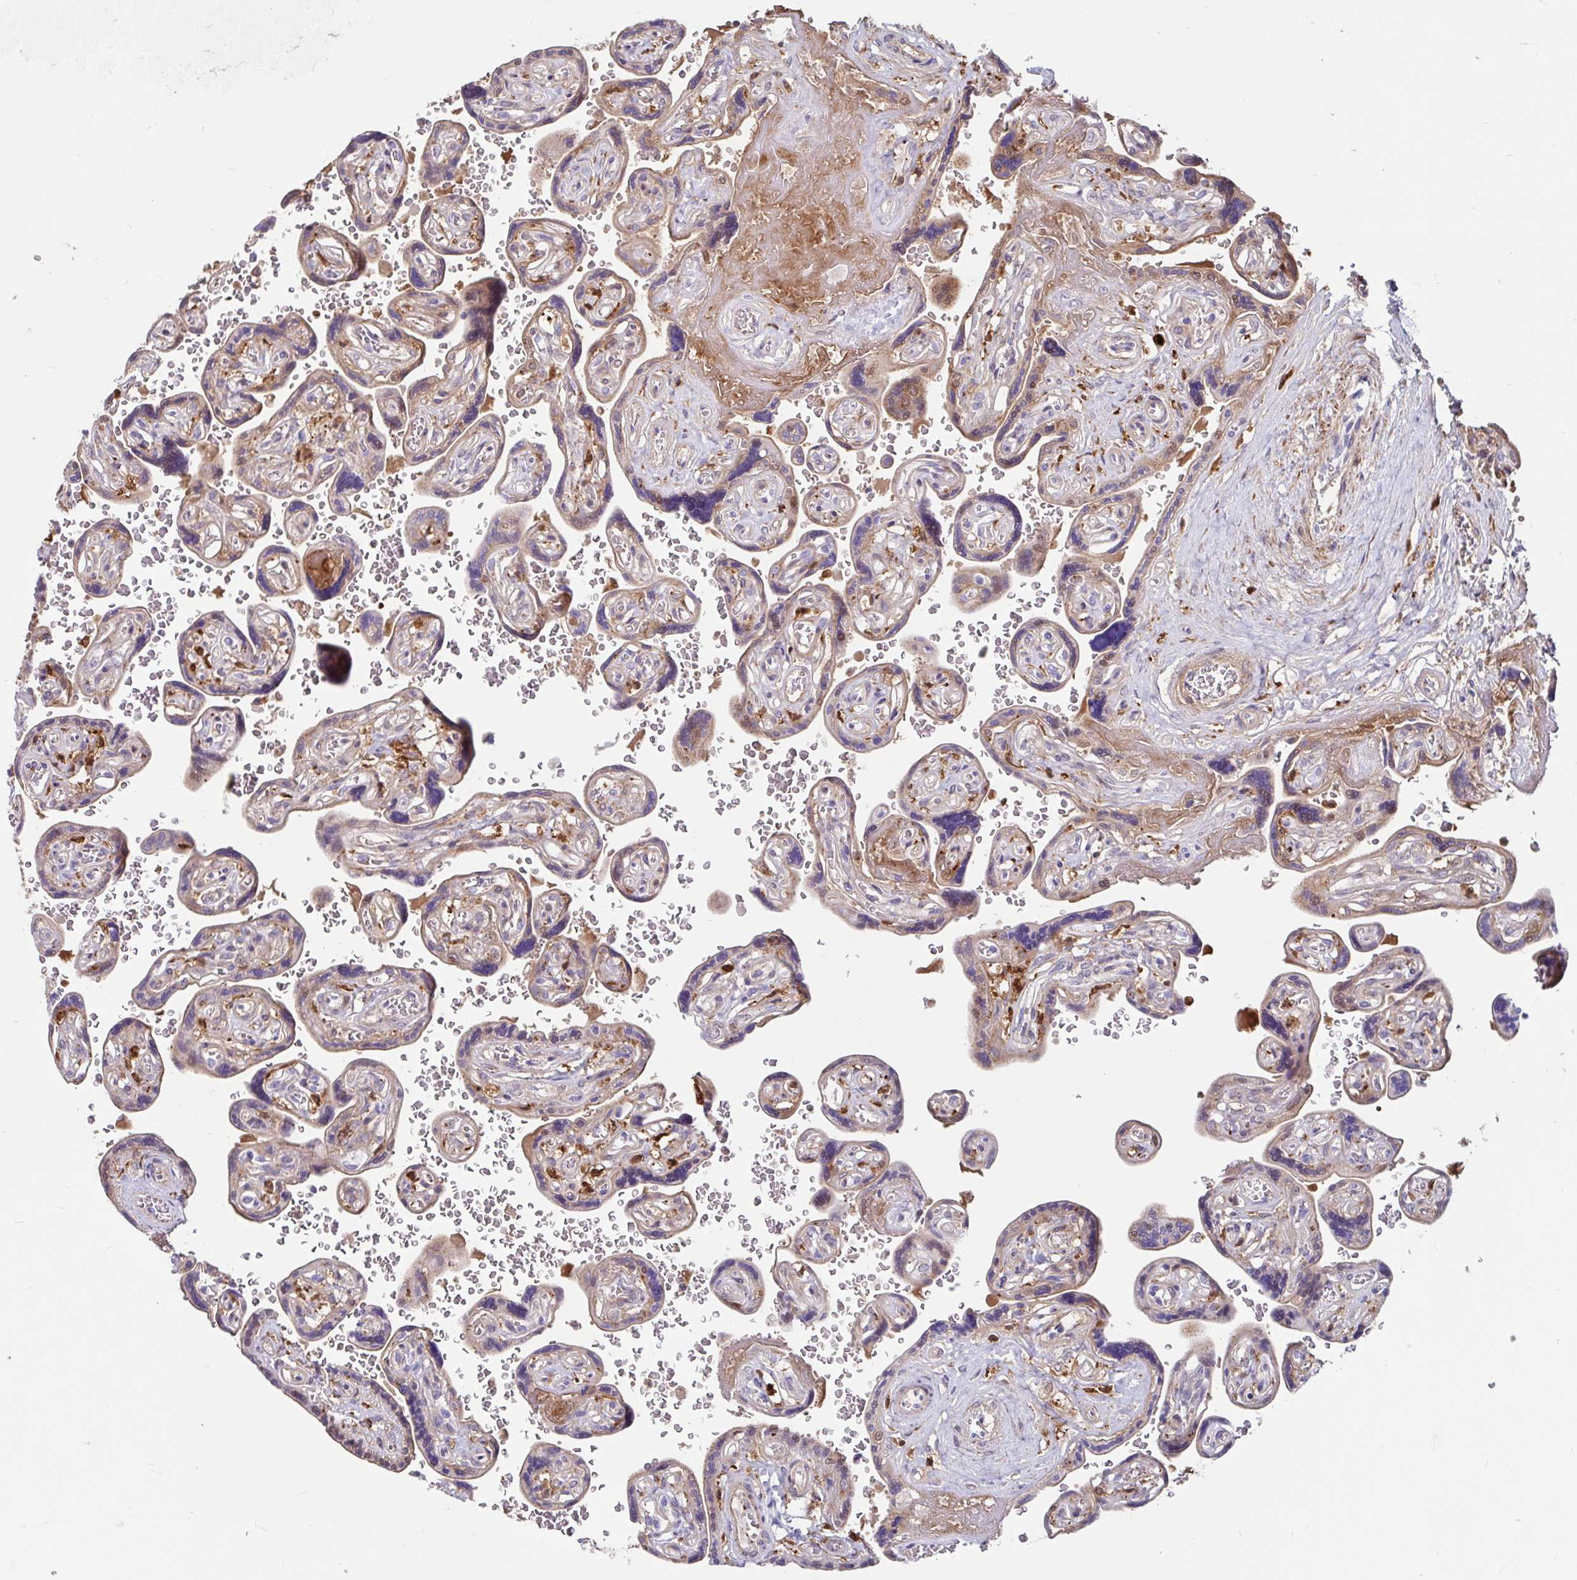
{"staining": {"intensity": "weak", "quantity": "<25%", "location": "cytoplasmic/membranous"}, "tissue": "placenta", "cell_type": "Trophoblastic cells", "image_type": "normal", "snomed": [{"axis": "morphology", "description": "Normal tissue, NOS"}, {"axis": "topography", "description": "Placenta"}], "caption": "Trophoblastic cells are negative for protein expression in unremarkable human placenta. (Immunohistochemistry (ihc), brightfield microscopy, high magnification).", "gene": "BLVRA", "patient": {"sex": "female", "age": 32}}